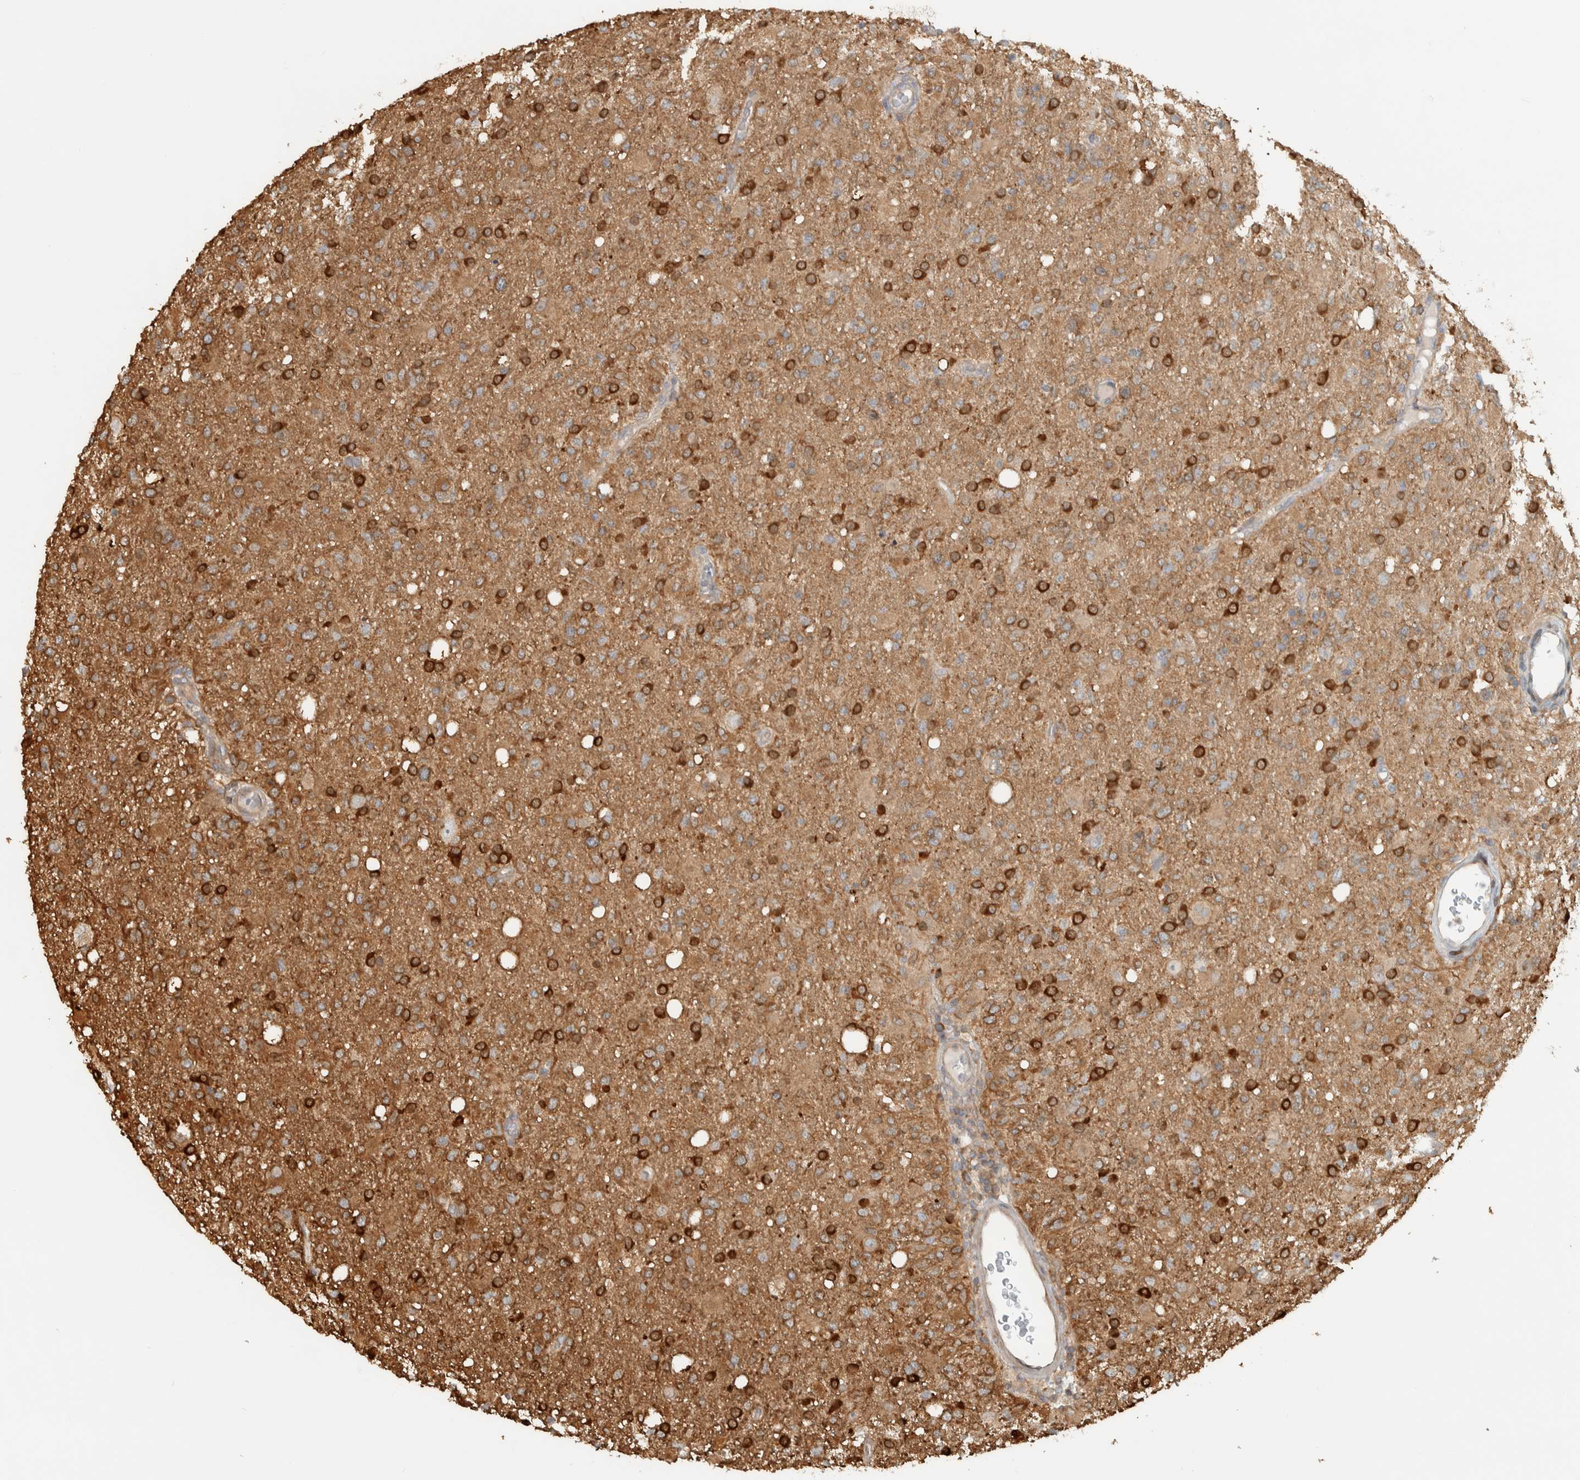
{"staining": {"intensity": "strong", "quantity": ">75%", "location": "cytoplasmic/membranous"}, "tissue": "glioma", "cell_type": "Tumor cells", "image_type": "cancer", "snomed": [{"axis": "morphology", "description": "Glioma, malignant, High grade"}, {"axis": "topography", "description": "Brain"}], "caption": "Immunohistochemistry histopathology image of malignant glioma (high-grade) stained for a protein (brown), which shows high levels of strong cytoplasmic/membranous expression in about >75% of tumor cells.", "gene": "CNTROB", "patient": {"sex": "female", "age": 57}}